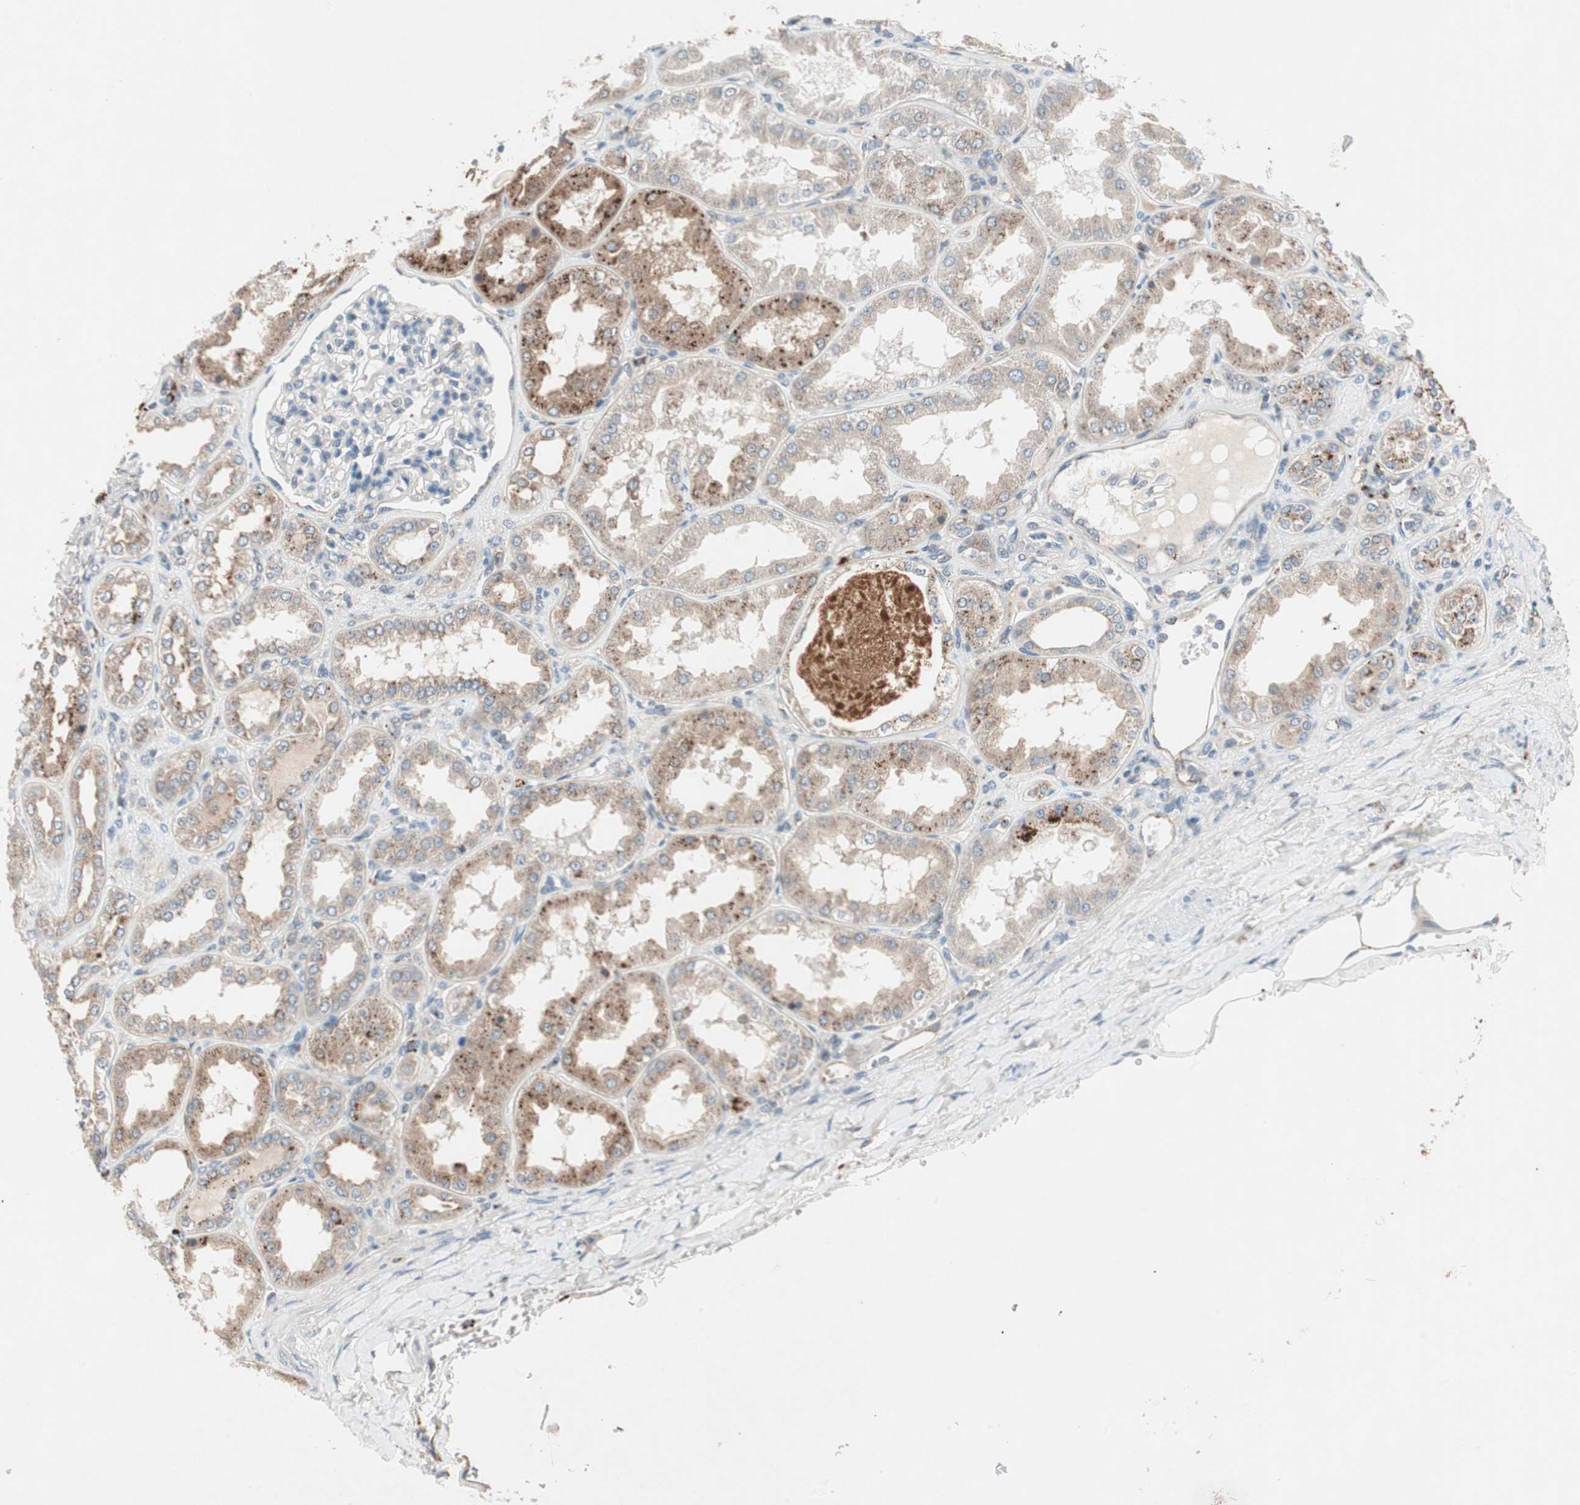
{"staining": {"intensity": "weak", "quantity": "25%-75%", "location": "cytoplasmic/membranous"}, "tissue": "kidney", "cell_type": "Cells in glomeruli", "image_type": "normal", "snomed": [{"axis": "morphology", "description": "Normal tissue, NOS"}, {"axis": "topography", "description": "Kidney"}], "caption": "DAB (3,3'-diaminobenzidine) immunohistochemical staining of unremarkable human kidney demonstrates weak cytoplasmic/membranous protein expression in approximately 25%-75% of cells in glomeruli.", "gene": "FGFR4", "patient": {"sex": "female", "age": 56}}